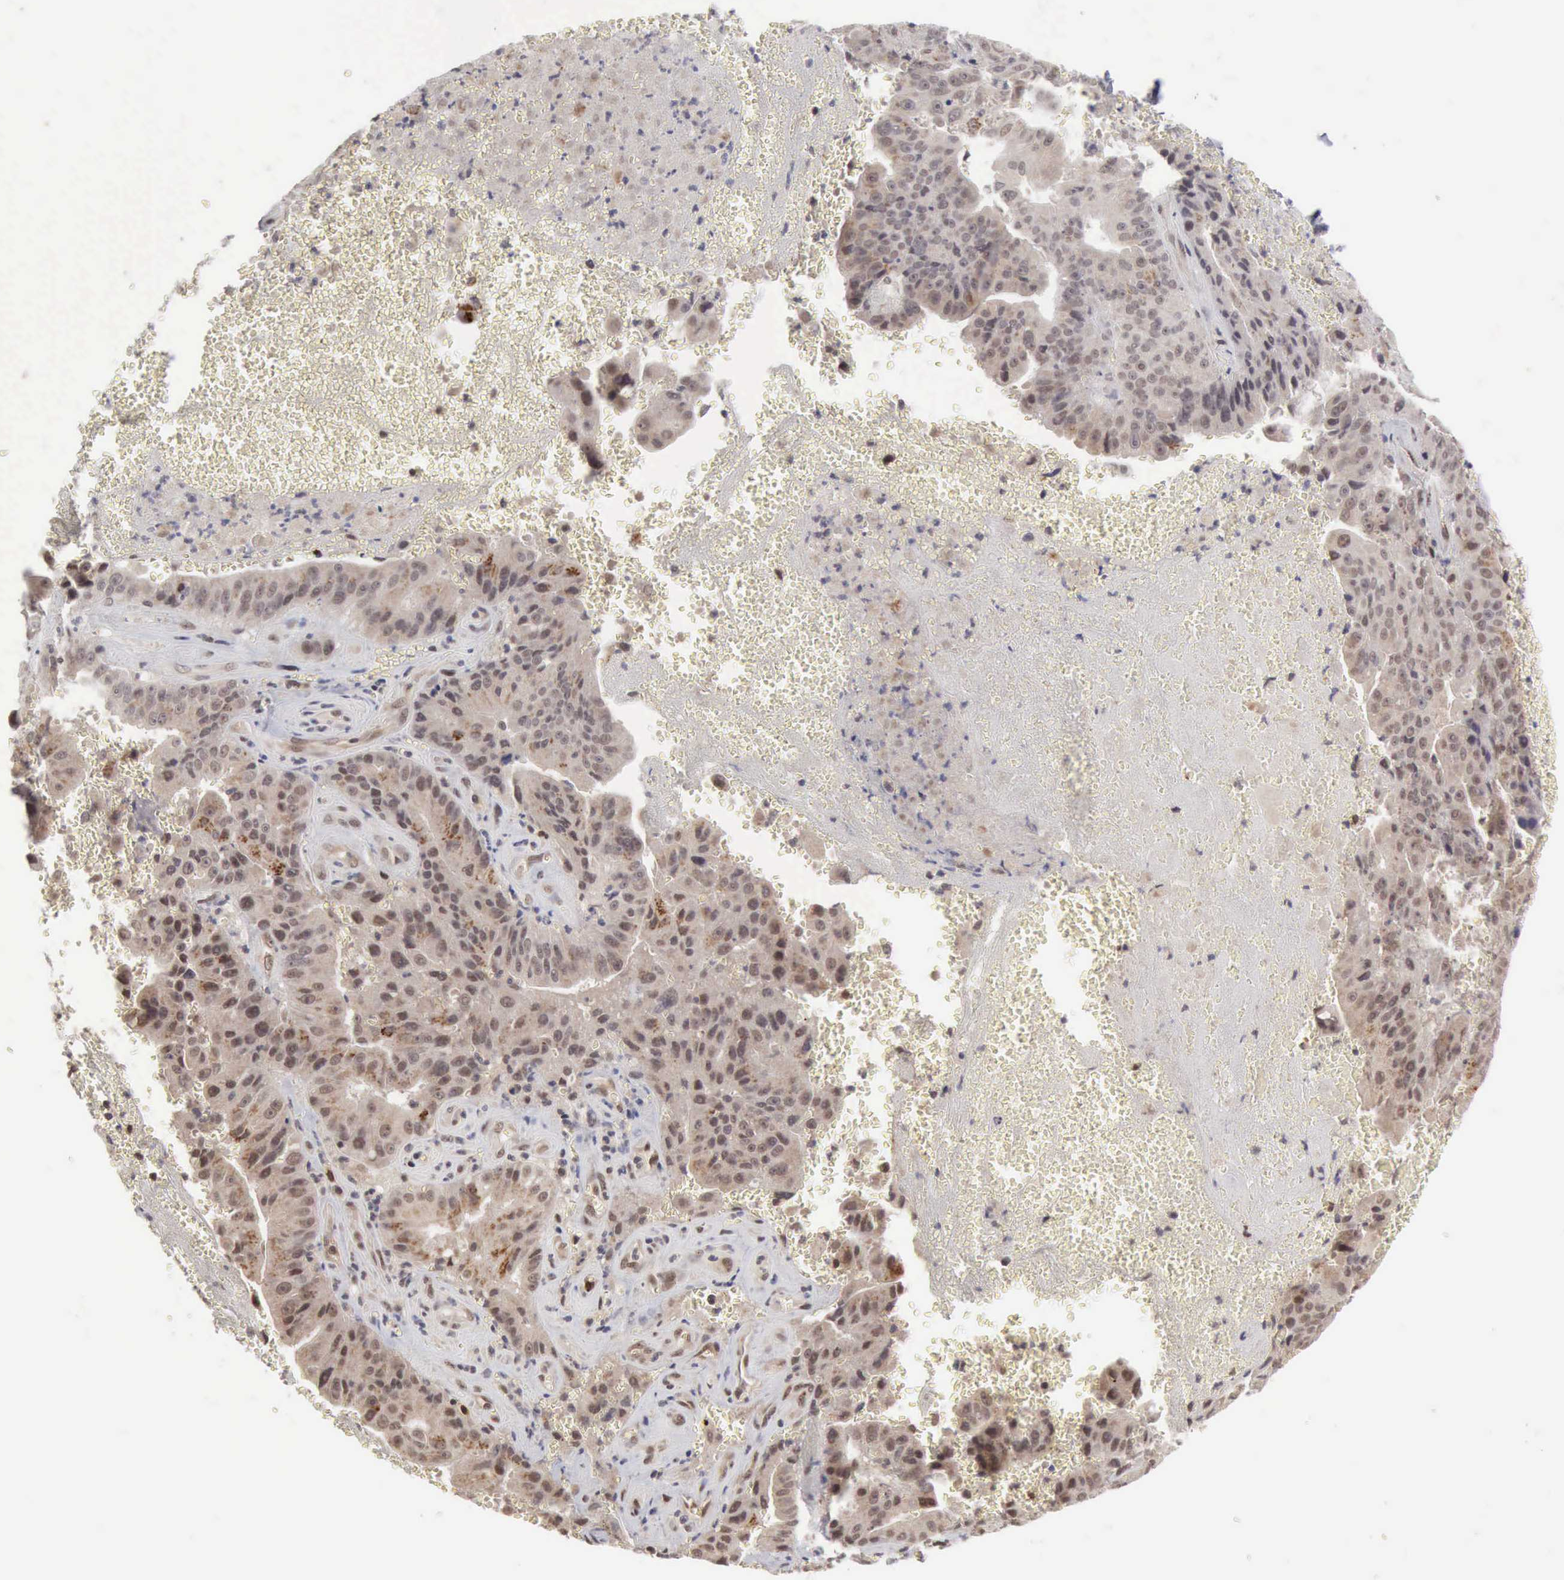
{"staining": {"intensity": "weak", "quantity": ">75%", "location": "cytoplasmic/membranous,nuclear"}, "tissue": "liver cancer", "cell_type": "Tumor cells", "image_type": "cancer", "snomed": [{"axis": "morphology", "description": "Cholangiocarcinoma"}, {"axis": "topography", "description": "Liver"}], "caption": "IHC of human liver cancer demonstrates low levels of weak cytoplasmic/membranous and nuclear positivity in approximately >75% of tumor cells.", "gene": "CDKN2A", "patient": {"sex": "female", "age": 79}}